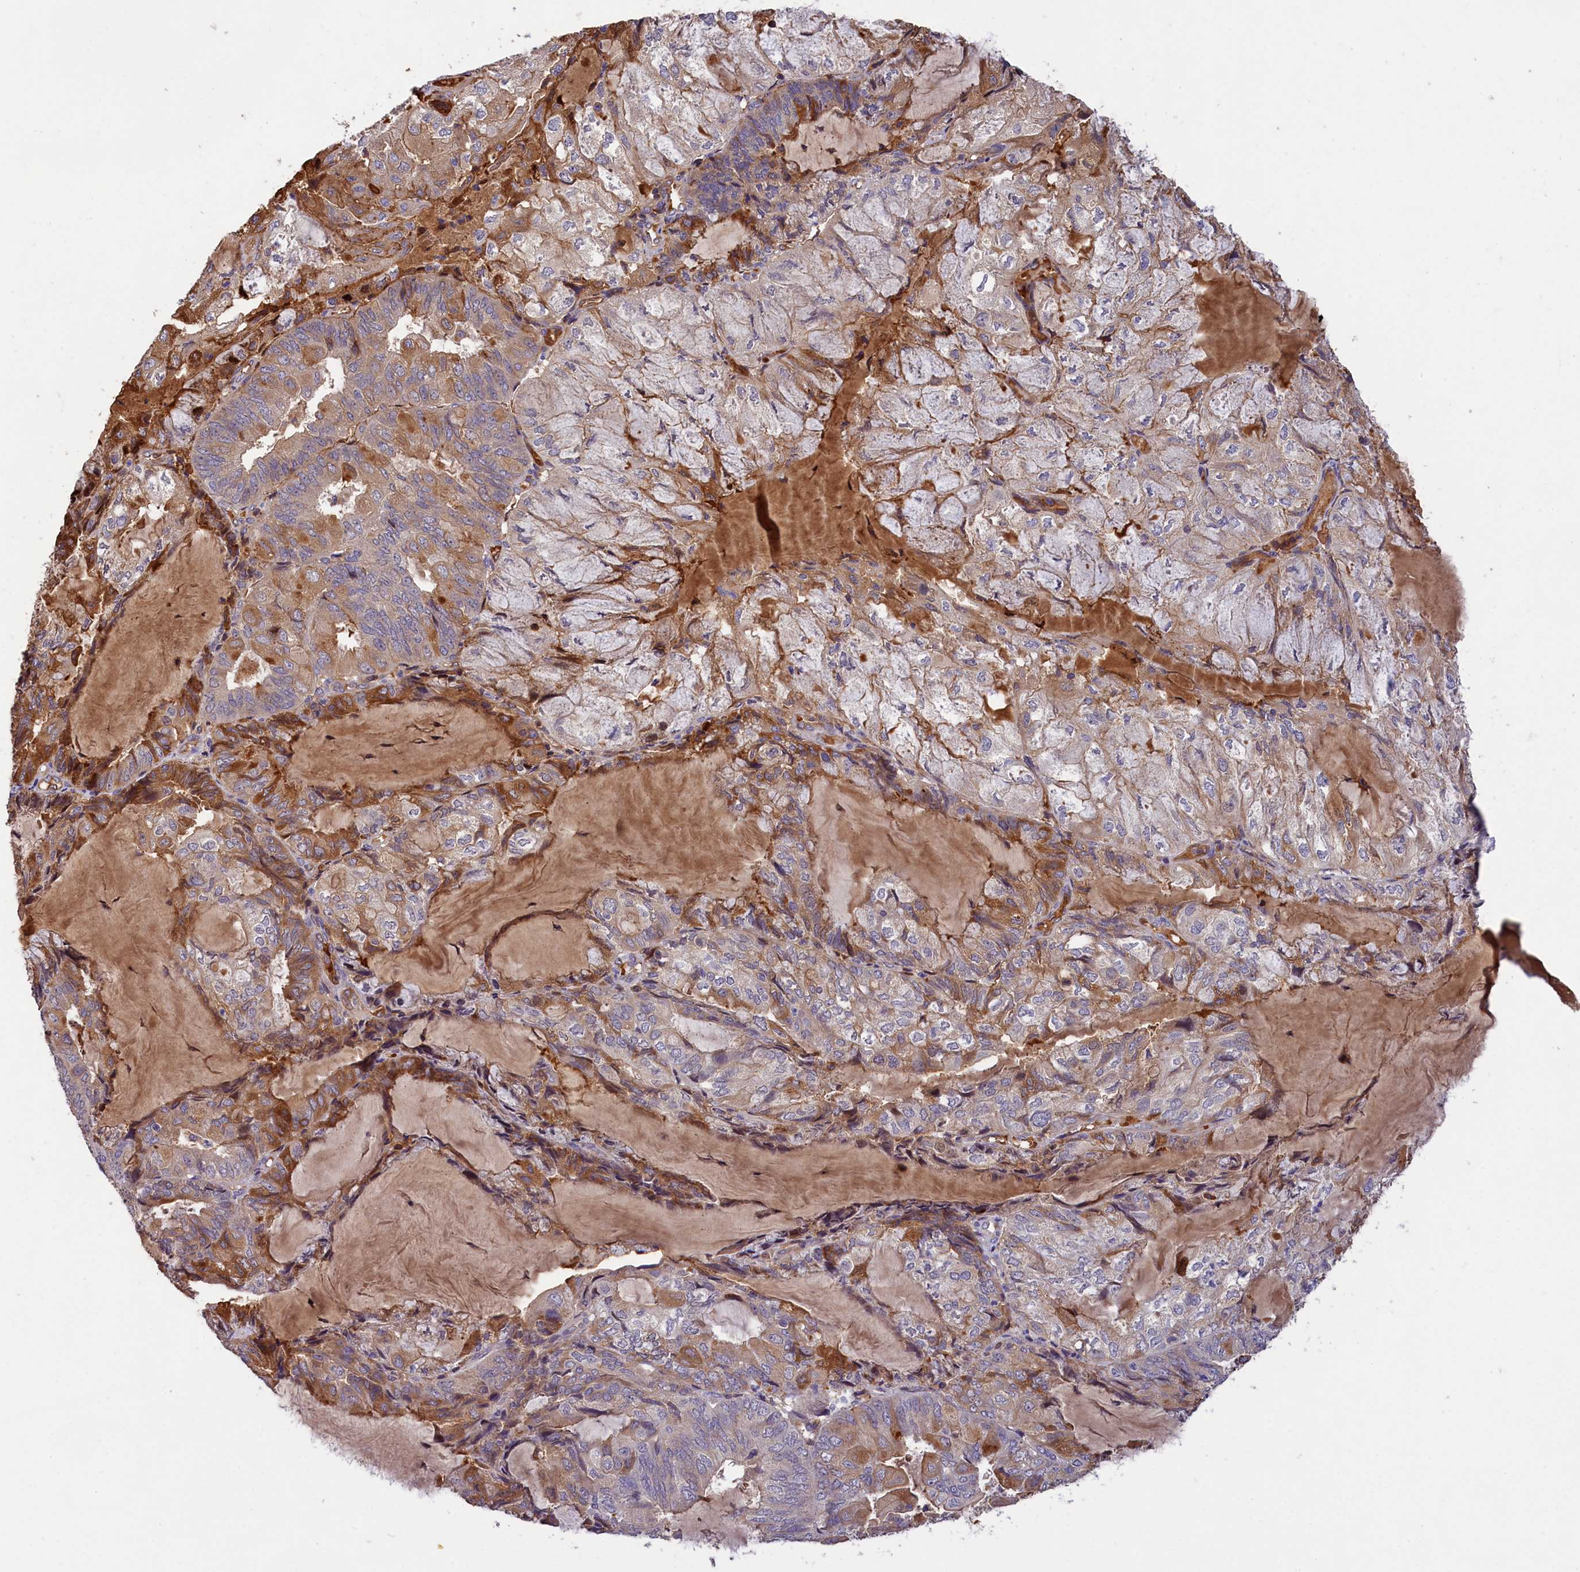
{"staining": {"intensity": "moderate", "quantity": "<25%", "location": "cytoplasmic/membranous"}, "tissue": "endometrial cancer", "cell_type": "Tumor cells", "image_type": "cancer", "snomed": [{"axis": "morphology", "description": "Adenocarcinoma, NOS"}, {"axis": "topography", "description": "Endometrium"}], "caption": "Endometrial adenocarcinoma stained with immunohistochemistry displays moderate cytoplasmic/membranous positivity in approximately <25% of tumor cells.", "gene": "PHAF1", "patient": {"sex": "female", "age": 81}}